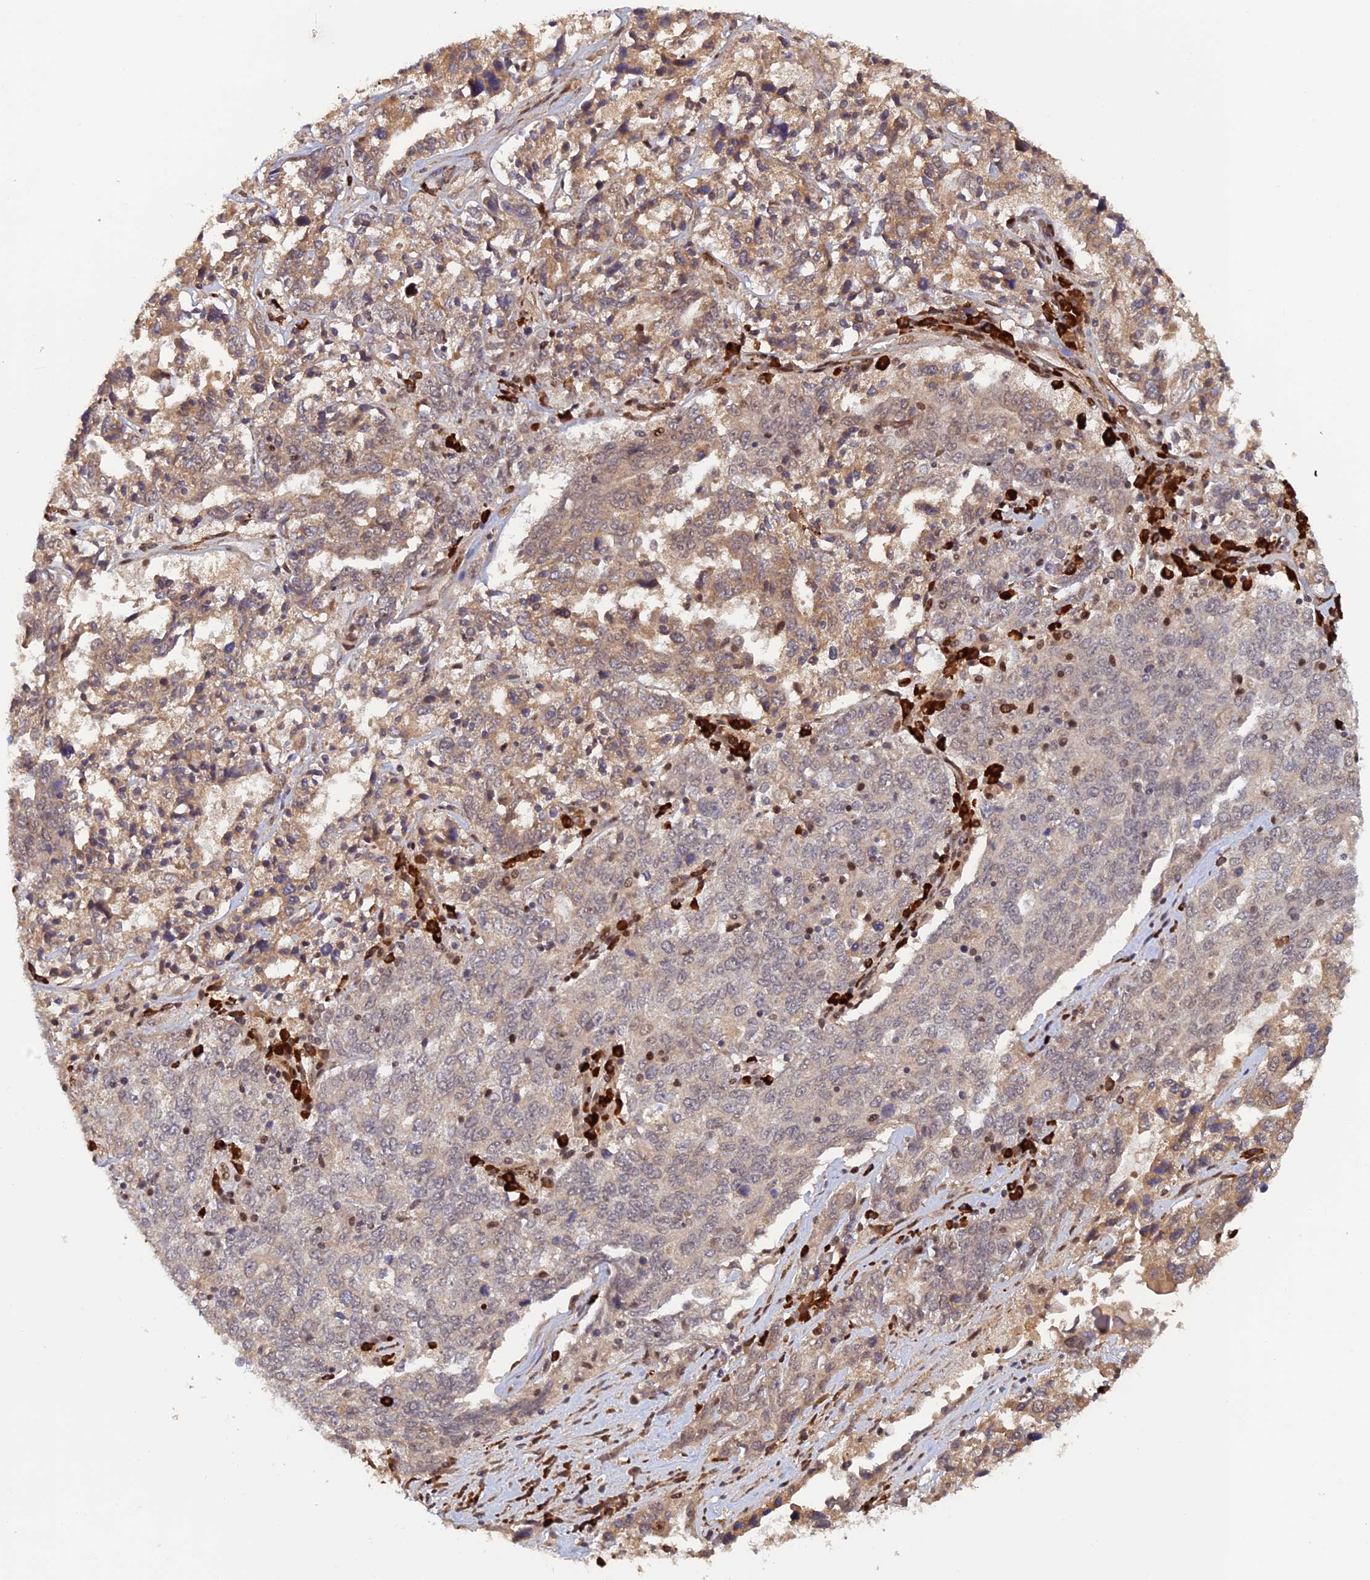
{"staining": {"intensity": "weak", "quantity": "25%-75%", "location": "cytoplasmic/membranous"}, "tissue": "ovarian cancer", "cell_type": "Tumor cells", "image_type": "cancer", "snomed": [{"axis": "morphology", "description": "Carcinoma, endometroid"}, {"axis": "topography", "description": "Ovary"}], "caption": "Protein staining shows weak cytoplasmic/membranous expression in approximately 25%-75% of tumor cells in ovarian cancer.", "gene": "ZNF565", "patient": {"sex": "female", "age": 62}}